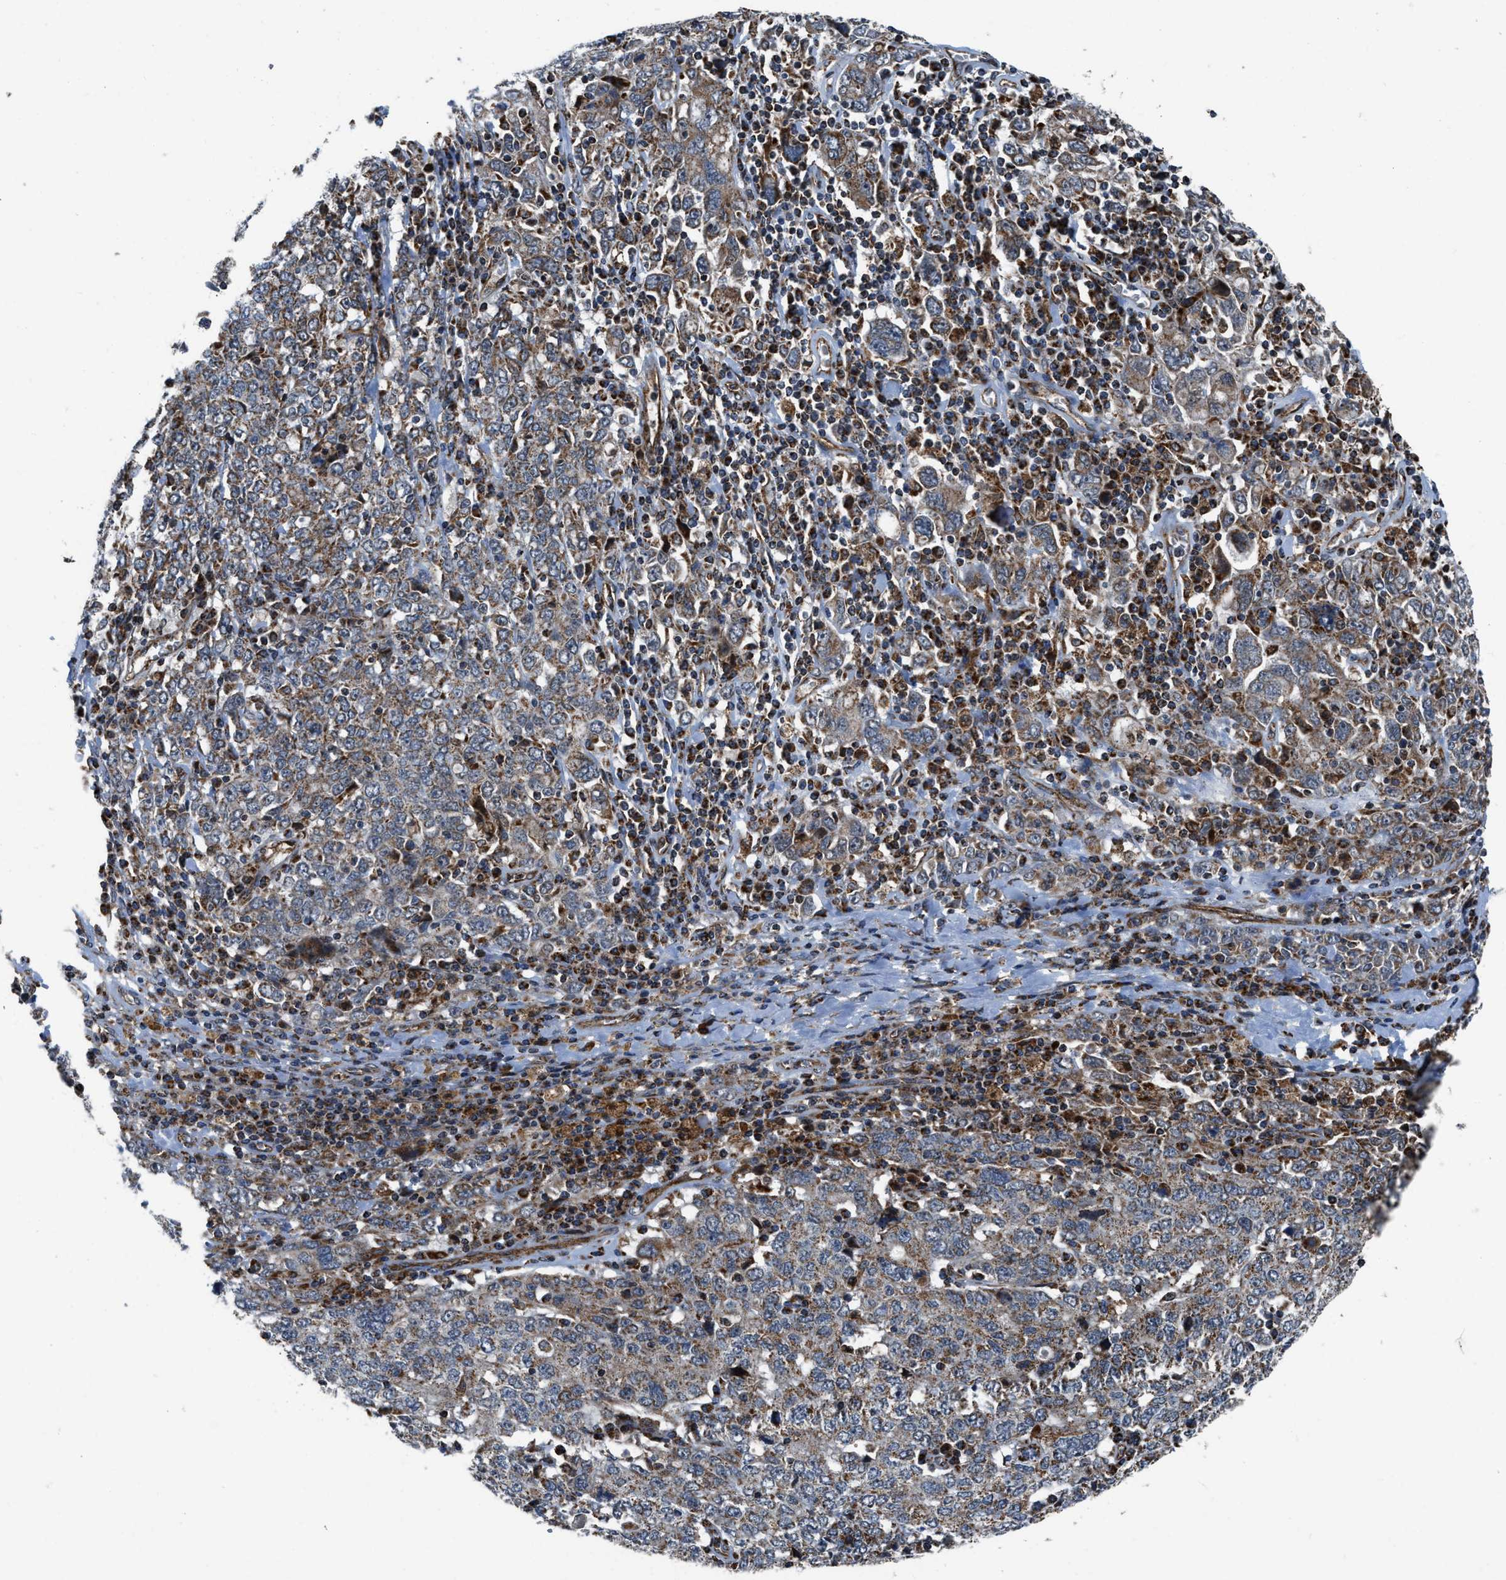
{"staining": {"intensity": "moderate", "quantity": ">75%", "location": "cytoplasmic/membranous"}, "tissue": "ovarian cancer", "cell_type": "Tumor cells", "image_type": "cancer", "snomed": [{"axis": "morphology", "description": "Carcinoma, endometroid"}, {"axis": "topography", "description": "Ovary"}], "caption": "A brown stain shows moderate cytoplasmic/membranous positivity of a protein in human ovarian cancer tumor cells.", "gene": "GSDME", "patient": {"sex": "female", "age": 62}}